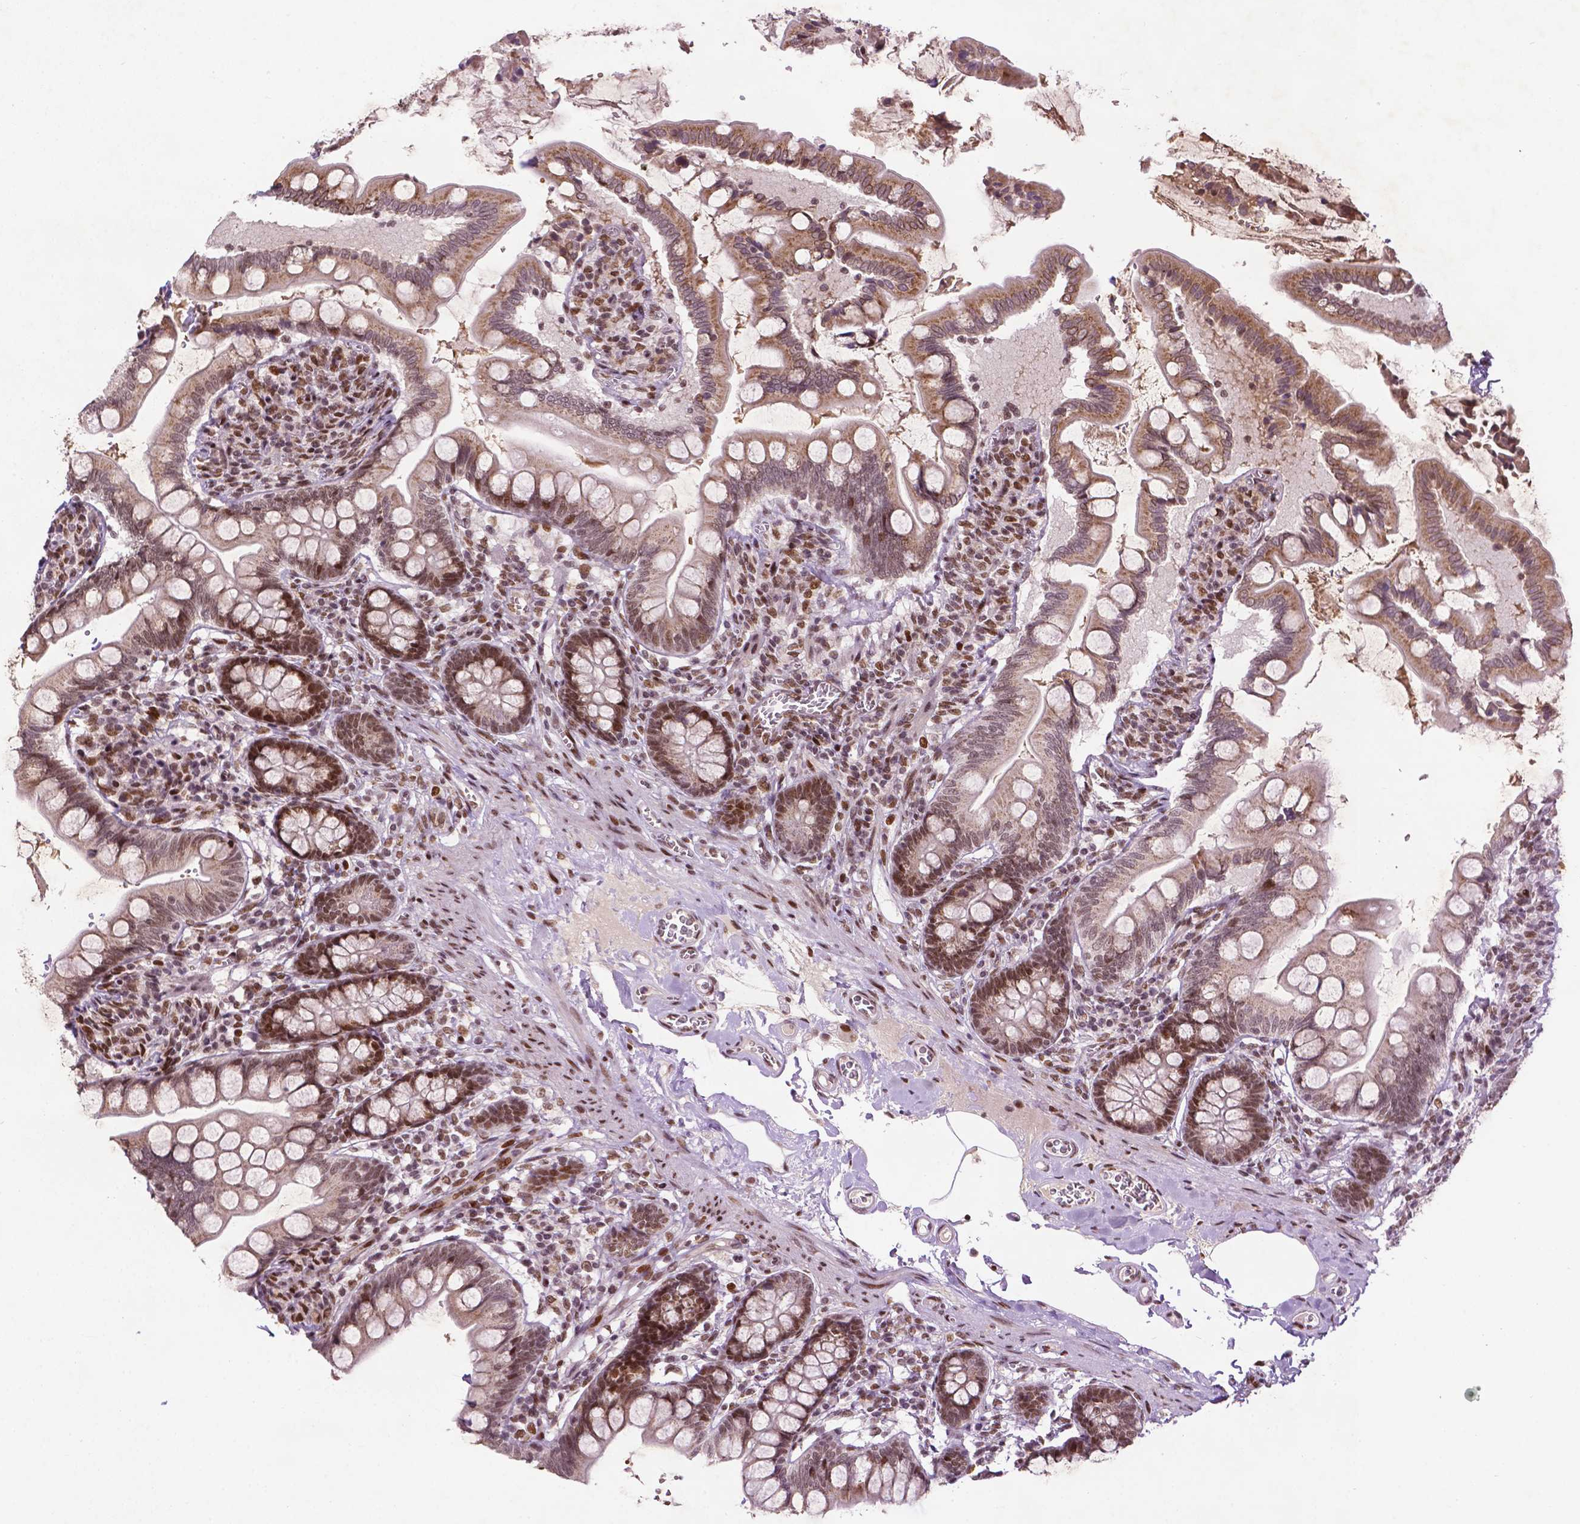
{"staining": {"intensity": "moderate", "quantity": "25%-75%", "location": "cytoplasmic/membranous,nuclear"}, "tissue": "small intestine", "cell_type": "Glandular cells", "image_type": "normal", "snomed": [{"axis": "morphology", "description": "Normal tissue, NOS"}, {"axis": "topography", "description": "Small intestine"}], "caption": "Human small intestine stained with a brown dye displays moderate cytoplasmic/membranous,nuclear positive expression in approximately 25%-75% of glandular cells.", "gene": "ZNF41", "patient": {"sex": "female", "age": 56}}